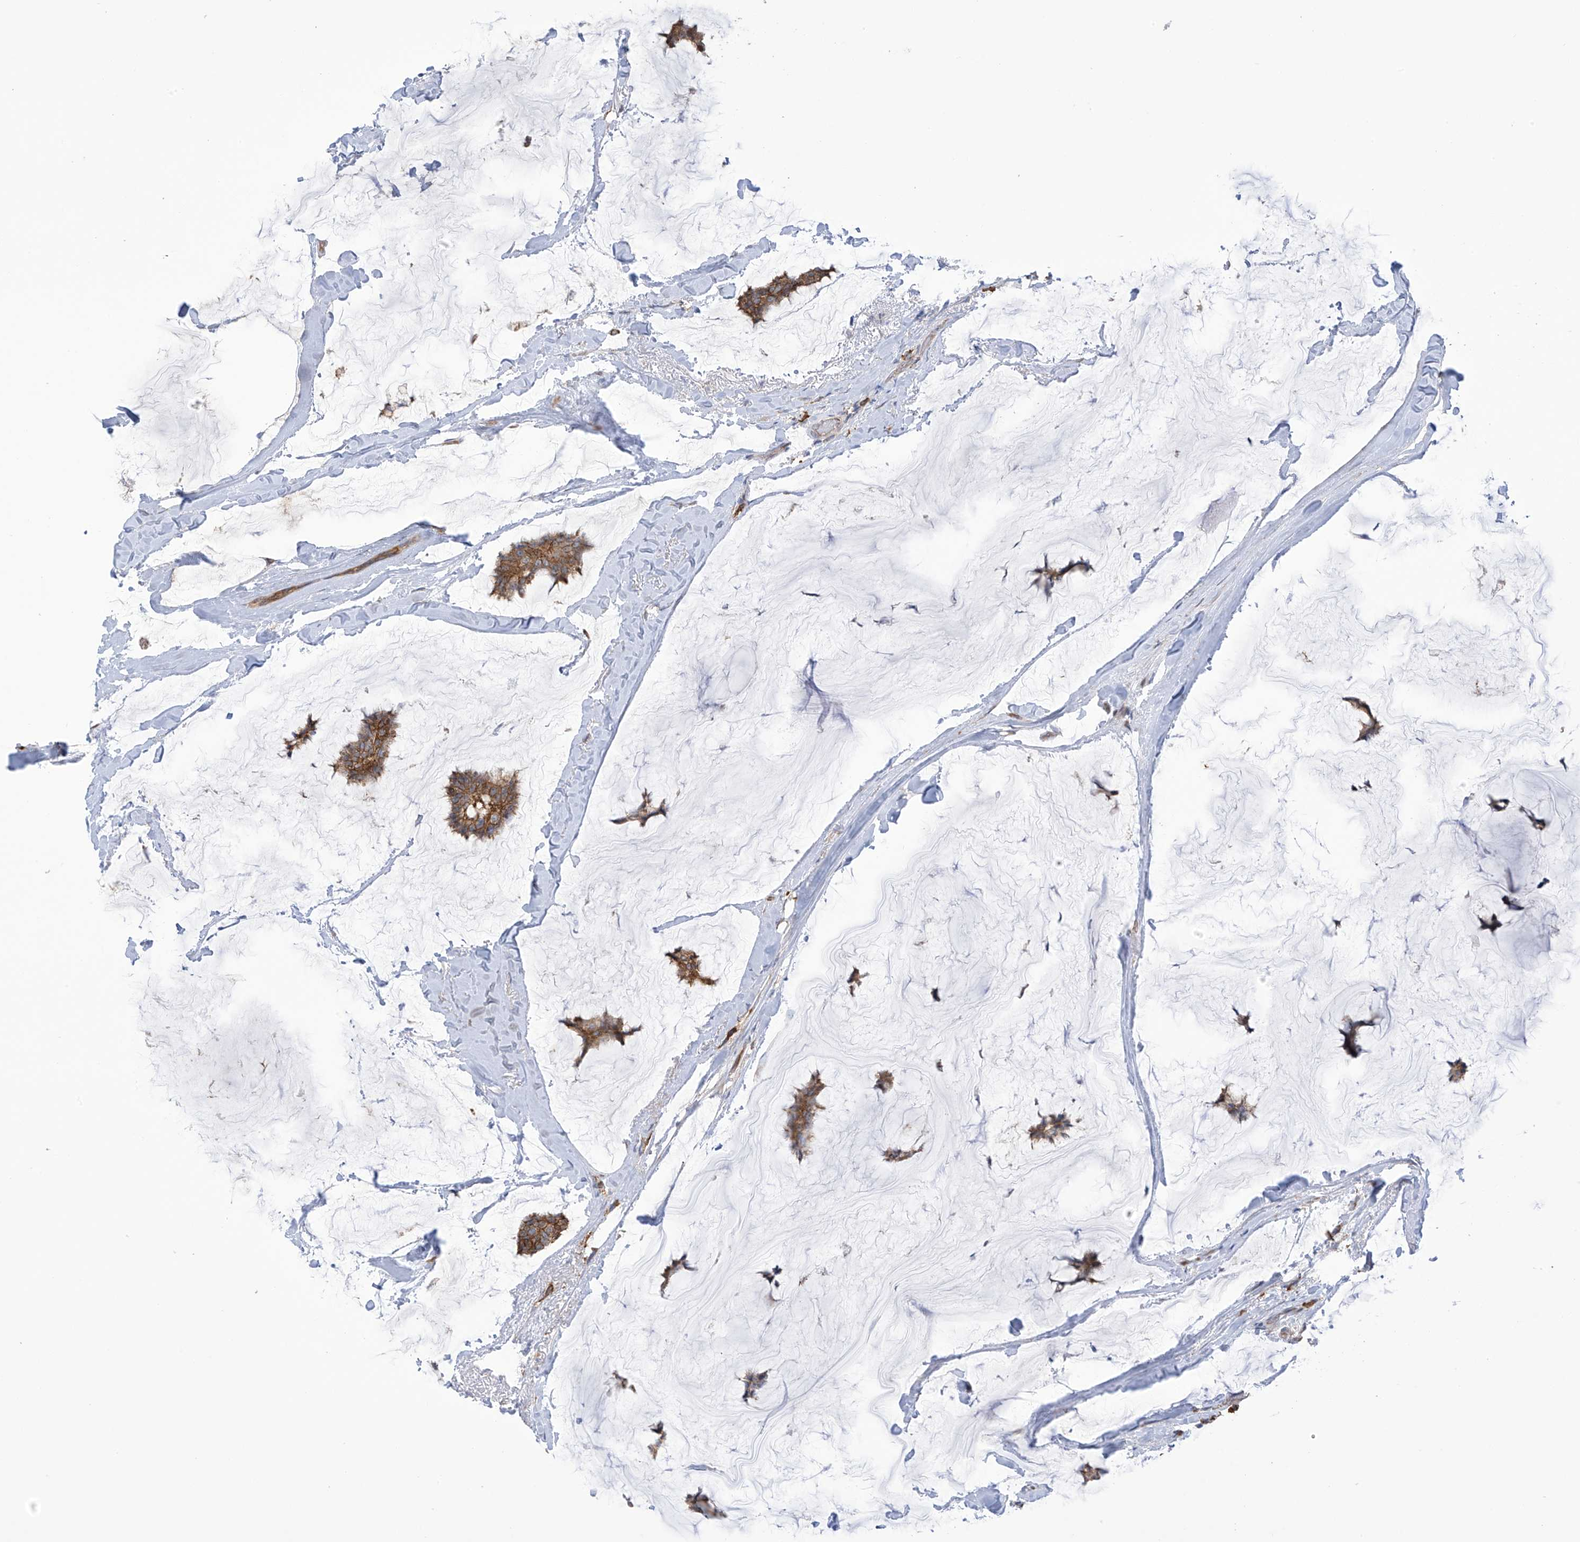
{"staining": {"intensity": "moderate", "quantity": ">75%", "location": "cytoplasmic/membranous"}, "tissue": "breast cancer", "cell_type": "Tumor cells", "image_type": "cancer", "snomed": [{"axis": "morphology", "description": "Duct carcinoma"}, {"axis": "topography", "description": "Breast"}], "caption": "This is a micrograph of immunohistochemistry (IHC) staining of breast cancer, which shows moderate staining in the cytoplasmic/membranous of tumor cells.", "gene": "KIAA1522", "patient": {"sex": "female", "age": 93}}